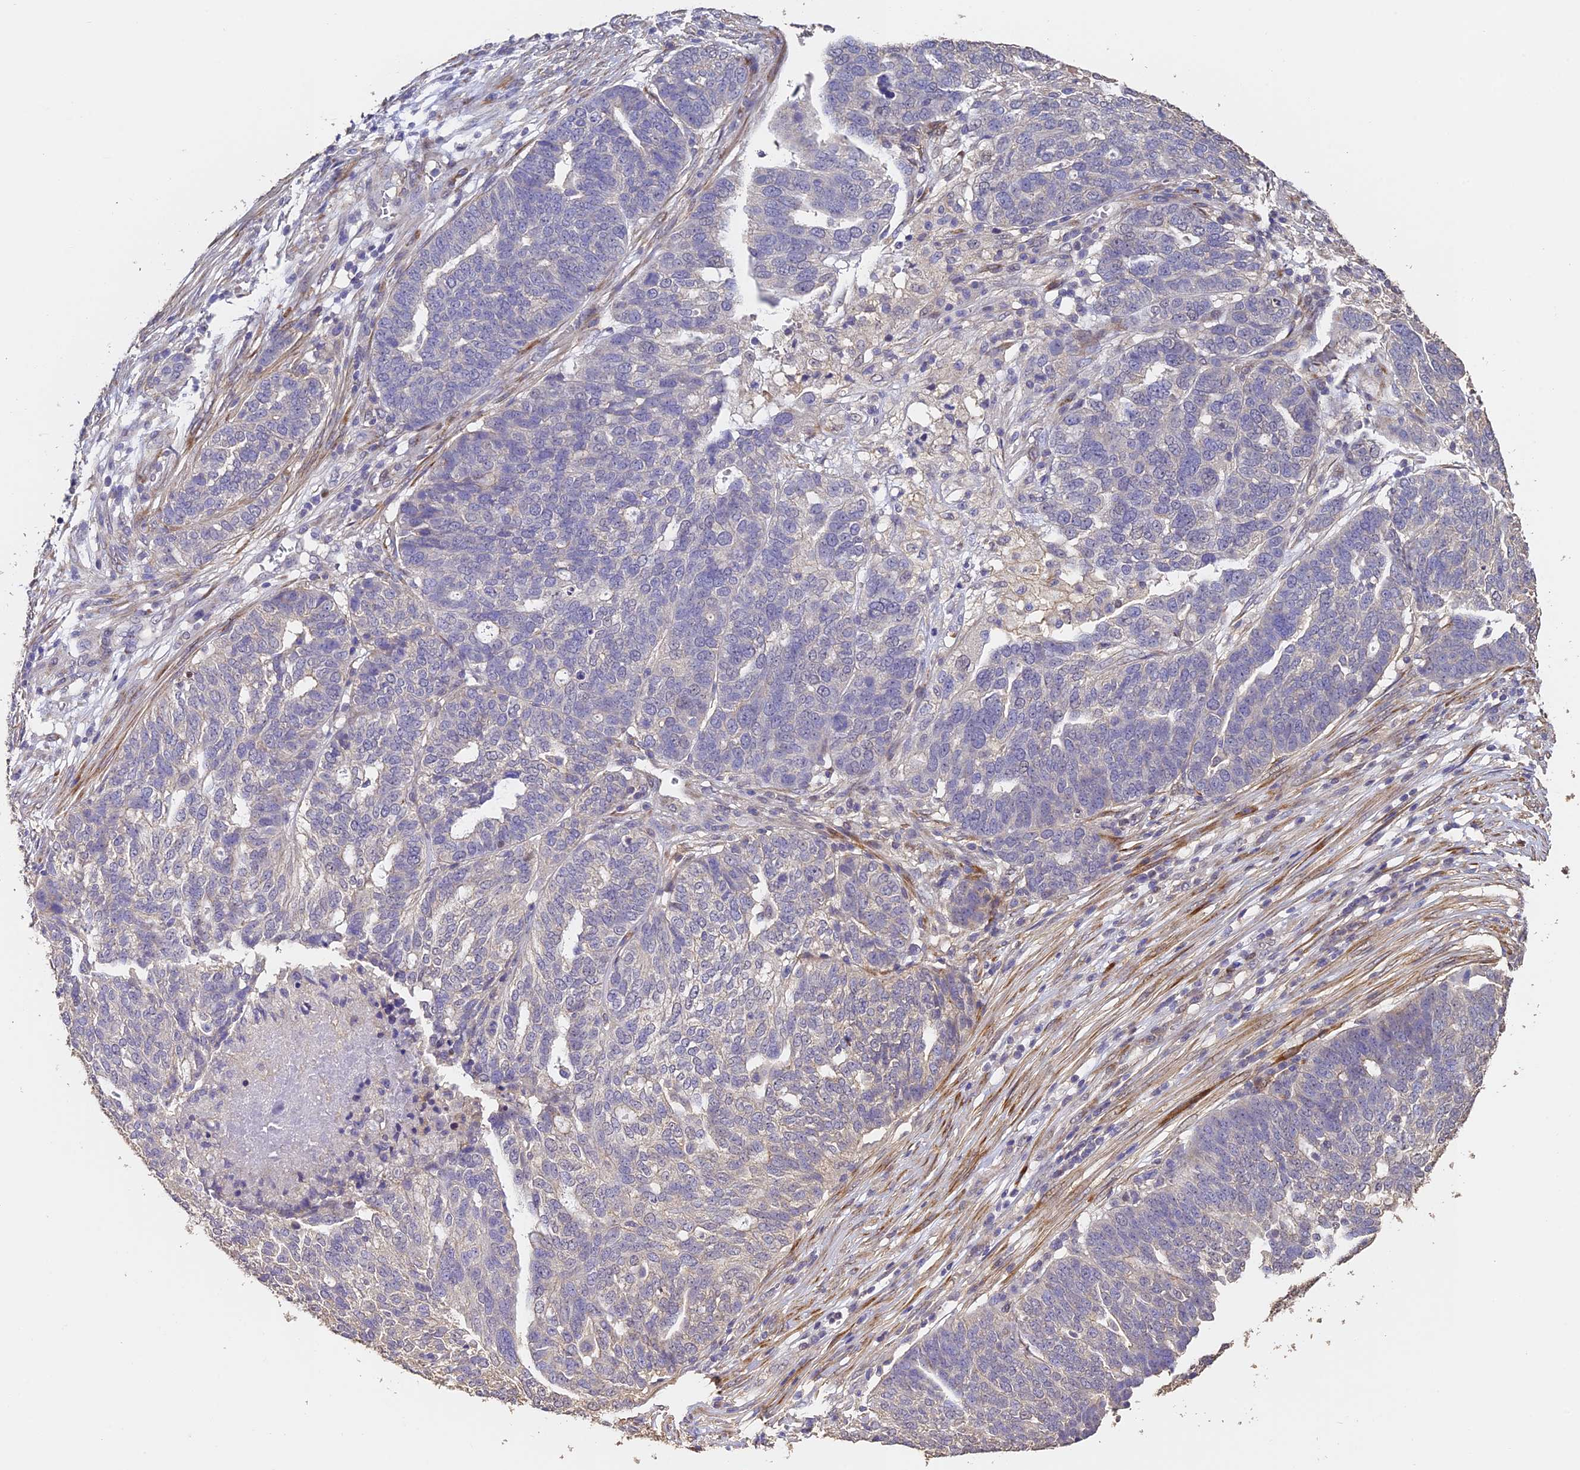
{"staining": {"intensity": "negative", "quantity": "none", "location": "none"}, "tissue": "ovarian cancer", "cell_type": "Tumor cells", "image_type": "cancer", "snomed": [{"axis": "morphology", "description": "Cystadenocarcinoma, serous, NOS"}, {"axis": "topography", "description": "Ovary"}], "caption": "DAB (3,3'-diaminobenzidine) immunohistochemical staining of human ovarian cancer shows no significant expression in tumor cells. The staining is performed using DAB brown chromogen with nuclei counter-stained in using hematoxylin.", "gene": "SLC11A1", "patient": {"sex": "female", "age": 59}}